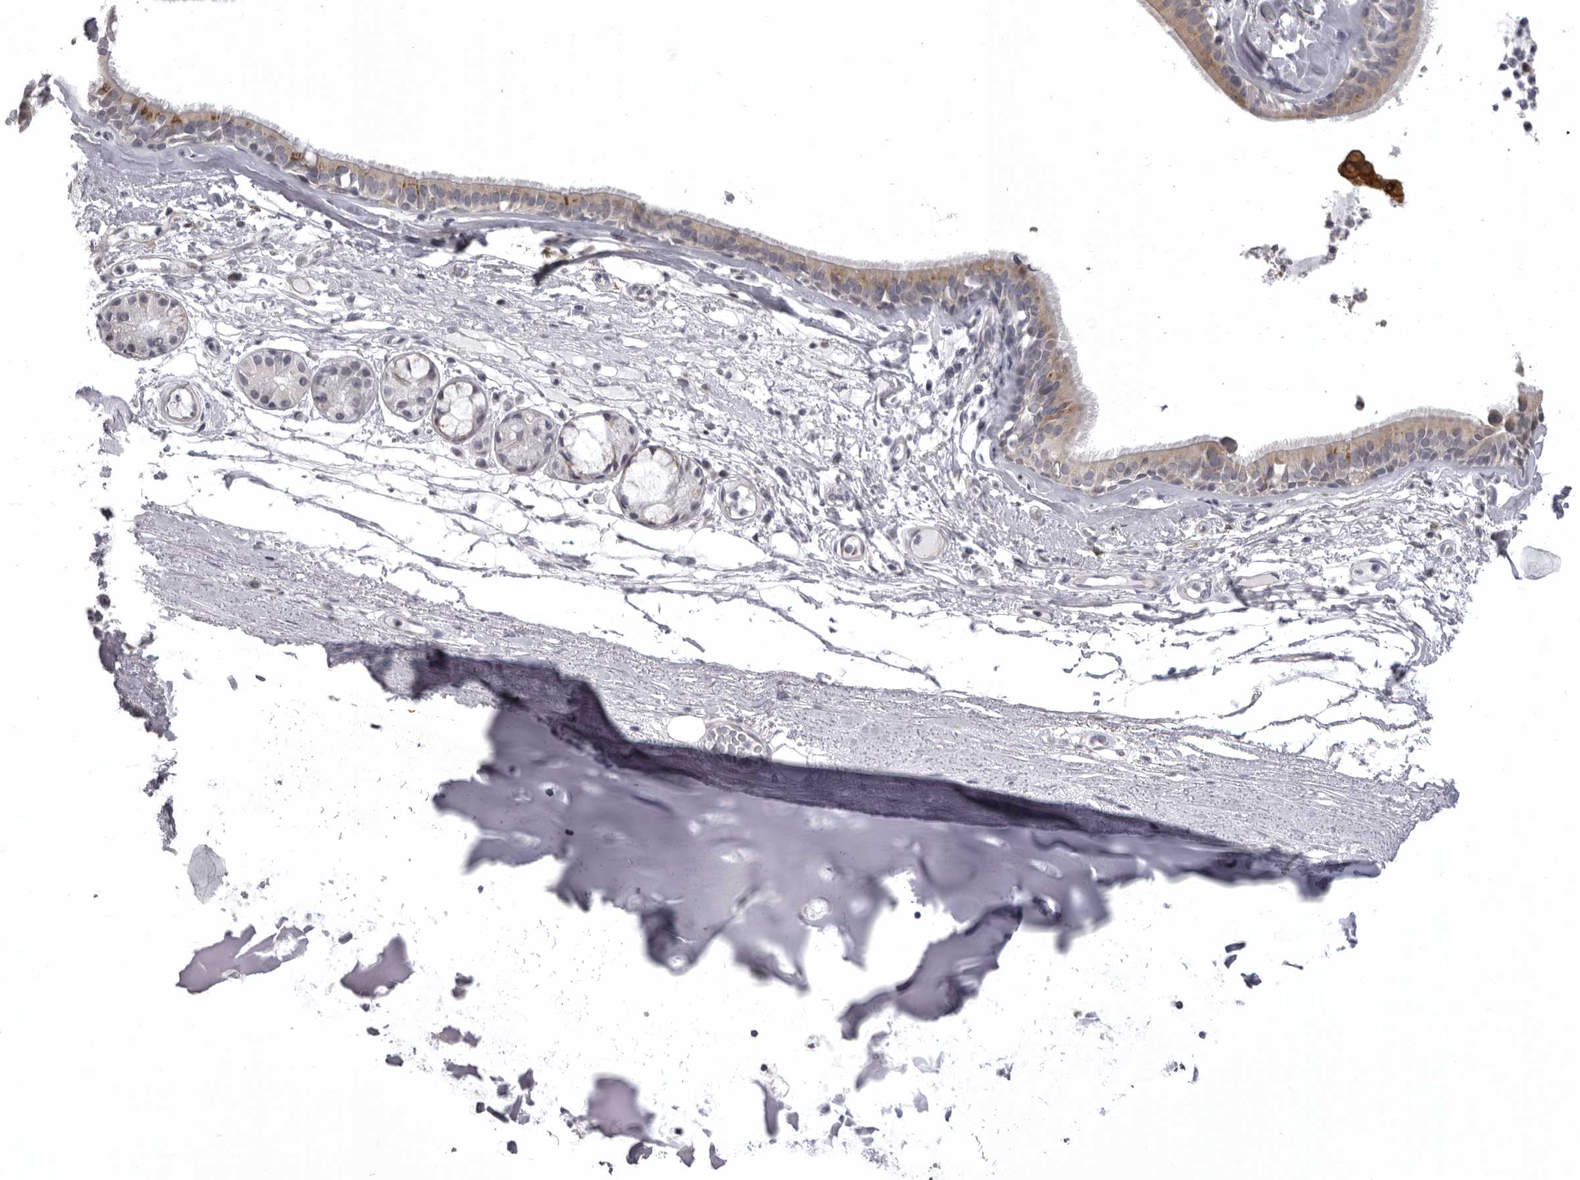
{"staining": {"intensity": "weak", "quantity": "25%-75%", "location": "cytoplasmic/membranous"}, "tissue": "adipose tissue", "cell_type": "Adipocytes", "image_type": "normal", "snomed": [{"axis": "morphology", "description": "Normal tissue, NOS"}, {"axis": "topography", "description": "Cartilage tissue"}], "caption": "Immunohistochemical staining of benign adipose tissue displays weak cytoplasmic/membranous protein positivity in about 25%-75% of adipocytes.", "gene": "NCEH1", "patient": {"sex": "female", "age": 63}}